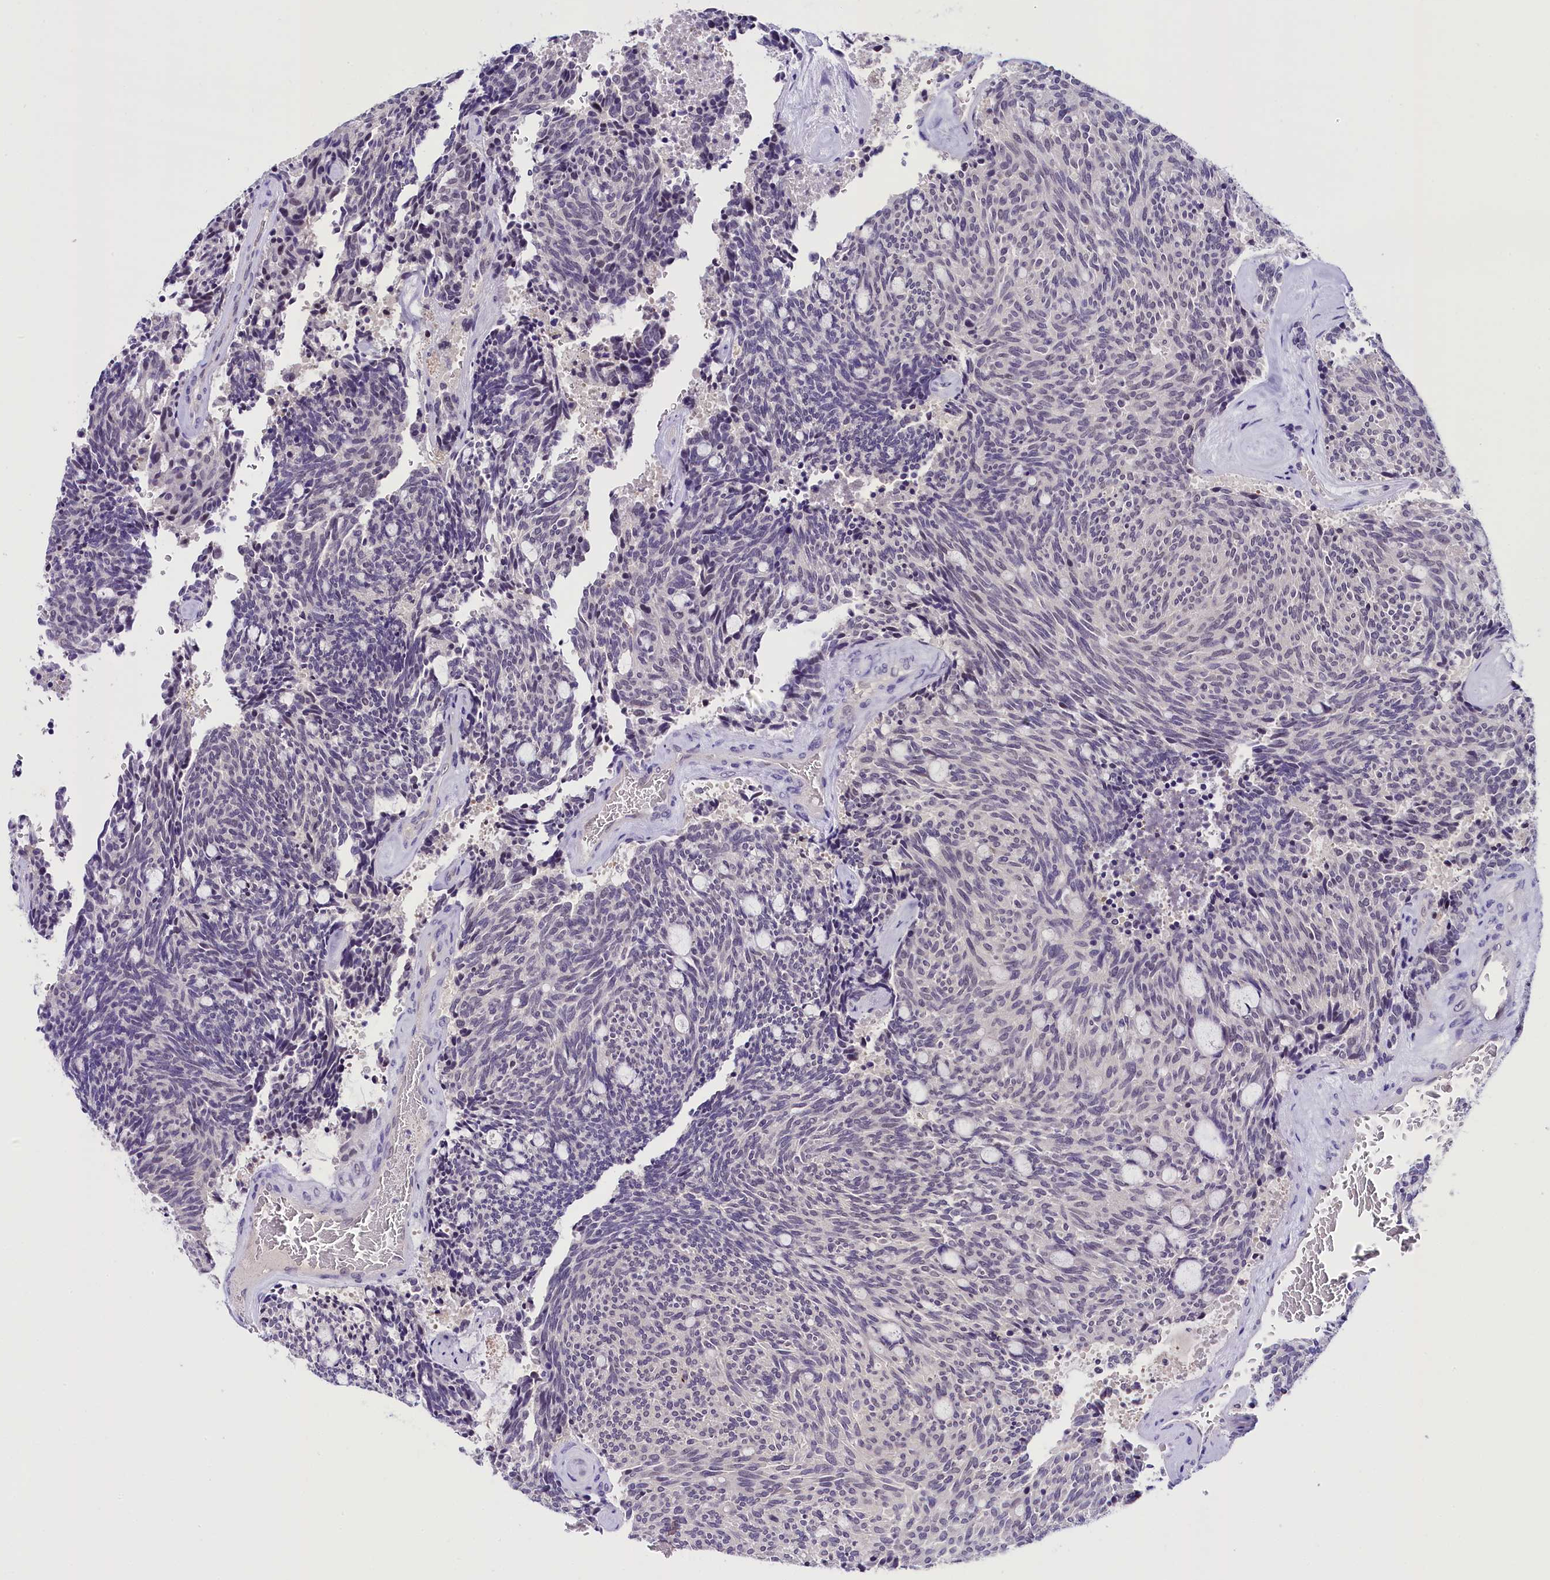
{"staining": {"intensity": "negative", "quantity": "none", "location": "none"}, "tissue": "carcinoid", "cell_type": "Tumor cells", "image_type": "cancer", "snomed": [{"axis": "morphology", "description": "Carcinoid, malignant, NOS"}, {"axis": "topography", "description": "Pancreas"}], "caption": "This is an immunohistochemistry micrograph of human carcinoid. There is no staining in tumor cells.", "gene": "IQCN", "patient": {"sex": "female", "age": 54}}